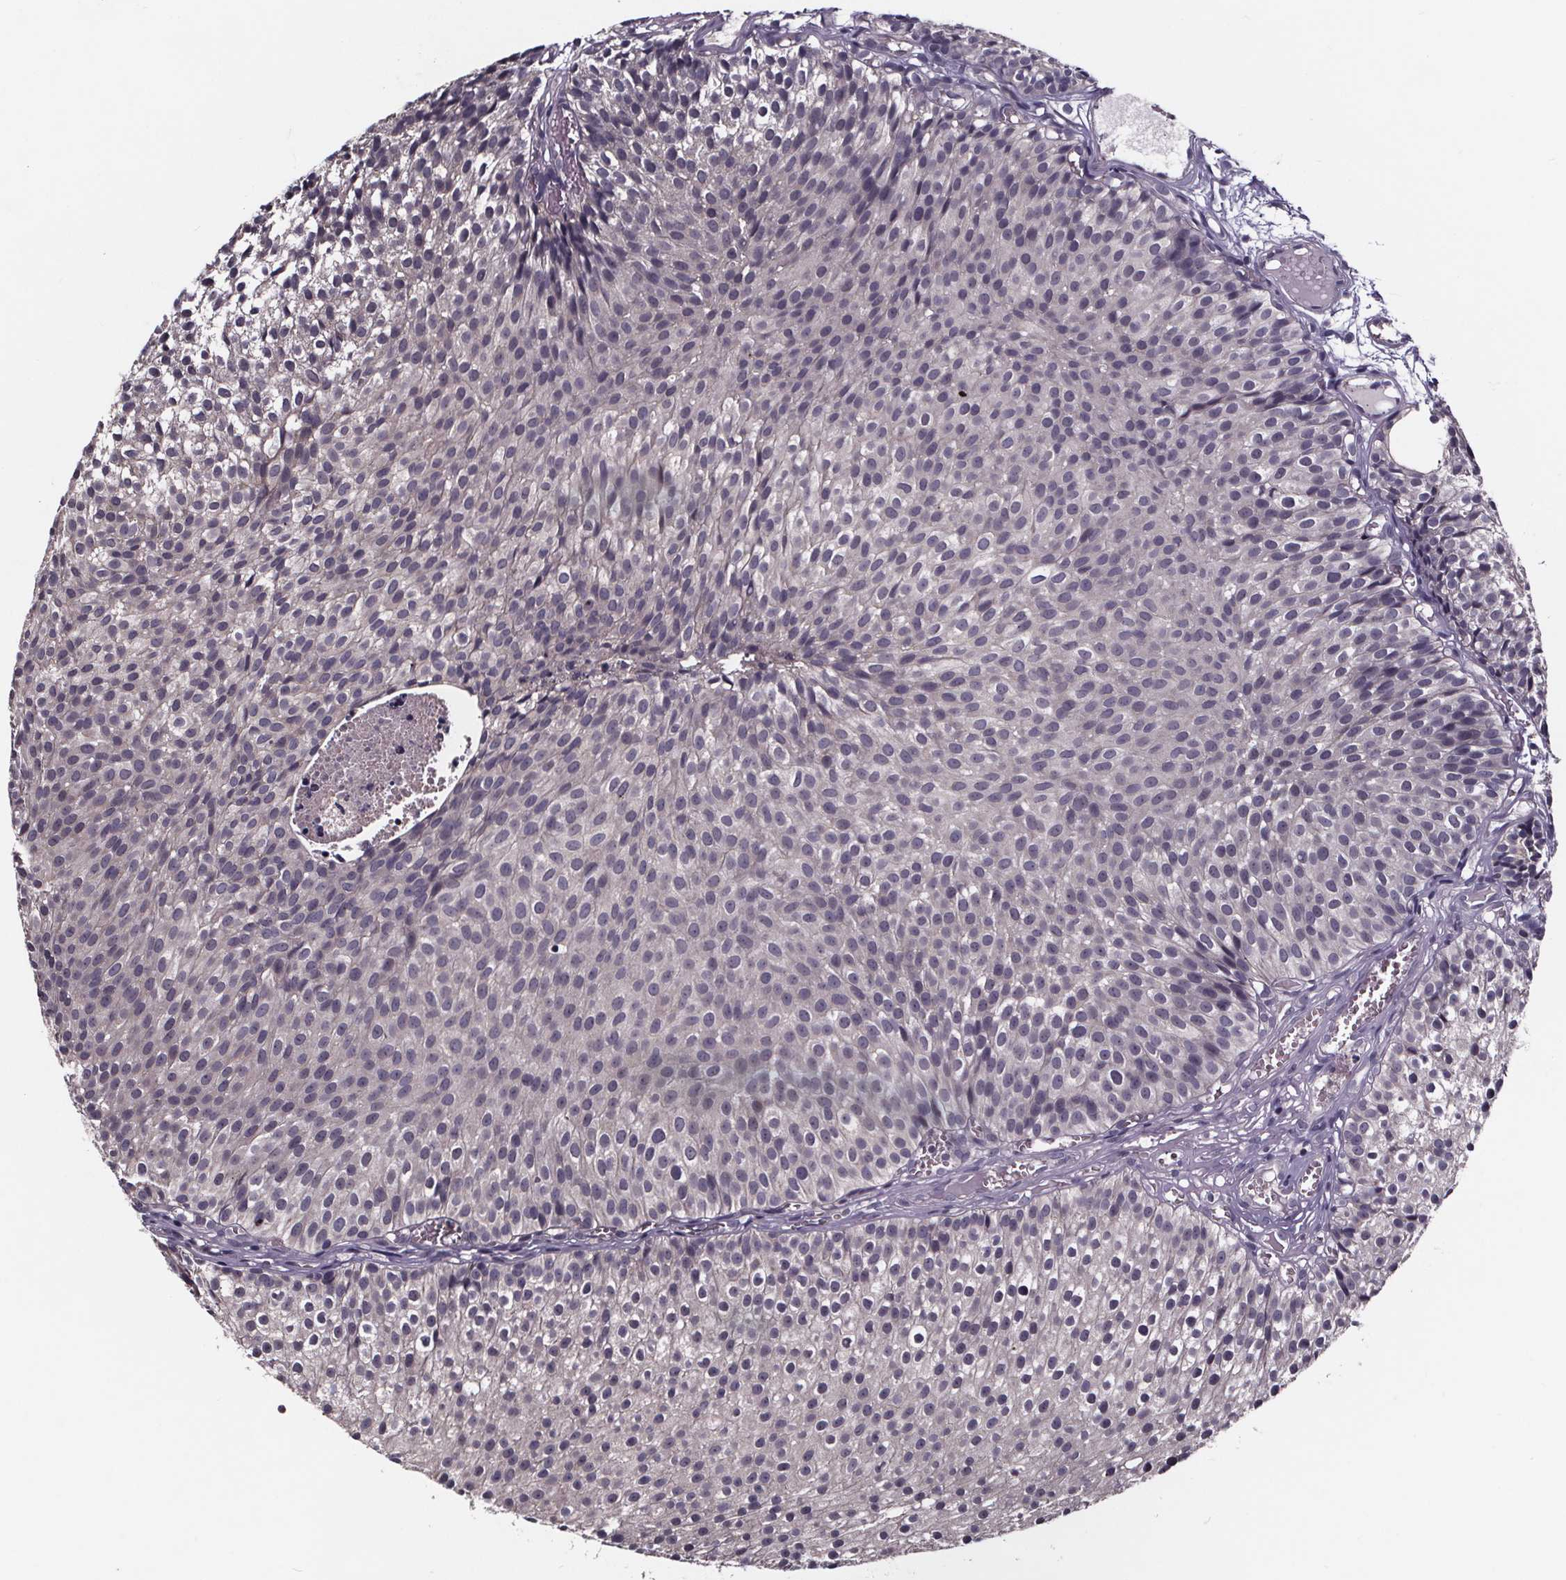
{"staining": {"intensity": "negative", "quantity": "none", "location": "none"}, "tissue": "urothelial cancer", "cell_type": "Tumor cells", "image_type": "cancer", "snomed": [{"axis": "morphology", "description": "Urothelial carcinoma, Low grade"}, {"axis": "topography", "description": "Urinary bladder"}], "caption": "This is an immunohistochemistry (IHC) photomicrograph of human urothelial carcinoma (low-grade). There is no expression in tumor cells.", "gene": "SMIM1", "patient": {"sex": "male", "age": 63}}